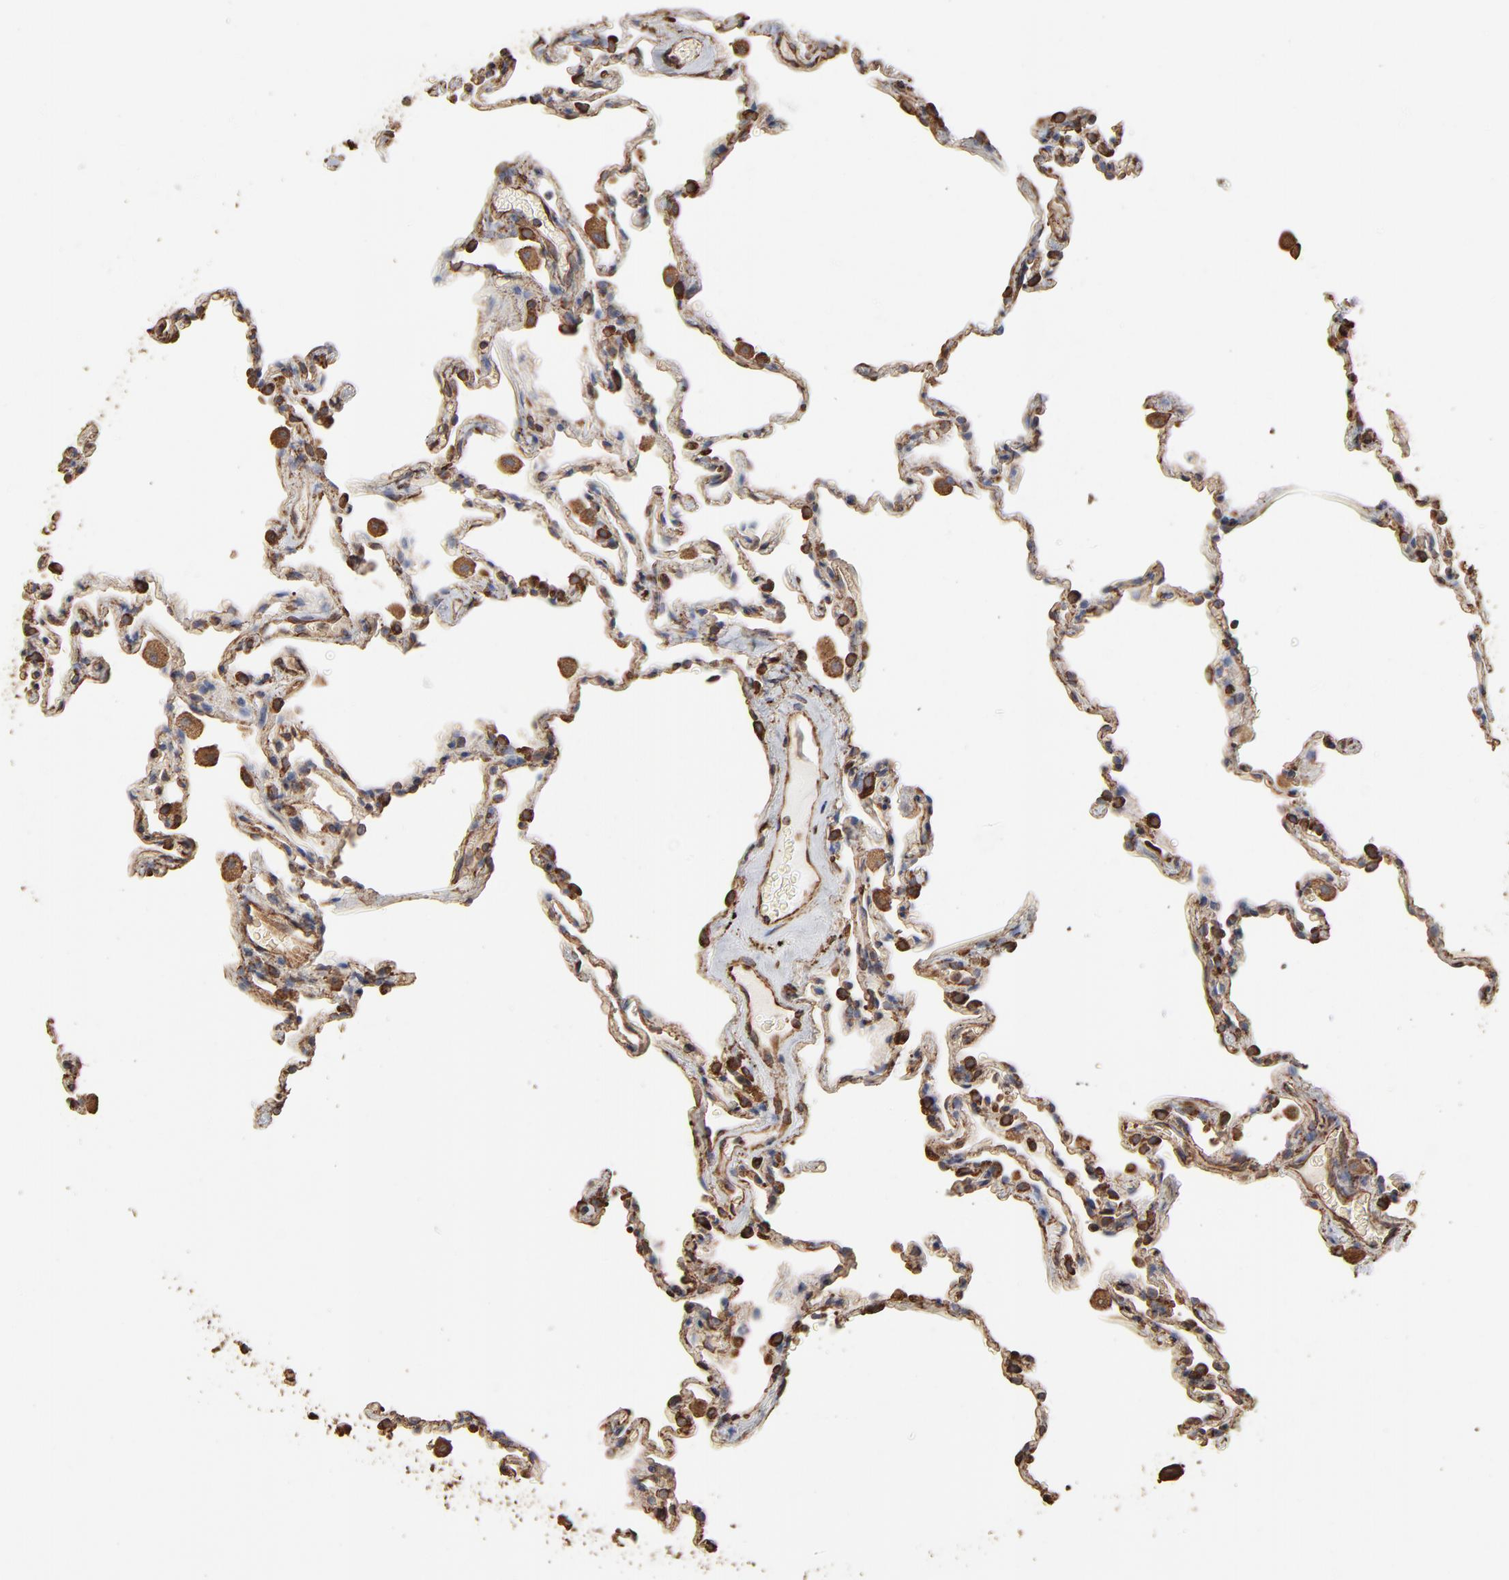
{"staining": {"intensity": "moderate", "quantity": "25%-75%", "location": "cytoplasmic/membranous"}, "tissue": "lung", "cell_type": "Alveolar cells", "image_type": "normal", "snomed": [{"axis": "morphology", "description": "Normal tissue, NOS"}, {"axis": "morphology", "description": "Soft tissue tumor metastatic"}, {"axis": "topography", "description": "Lung"}], "caption": "DAB immunohistochemical staining of unremarkable human lung demonstrates moderate cytoplasmic/membranous protein staining in approximately 25%-75% of alveolar cells.", "gene": "PDIA3", "patient": {"sex": "male", "age": 59}}